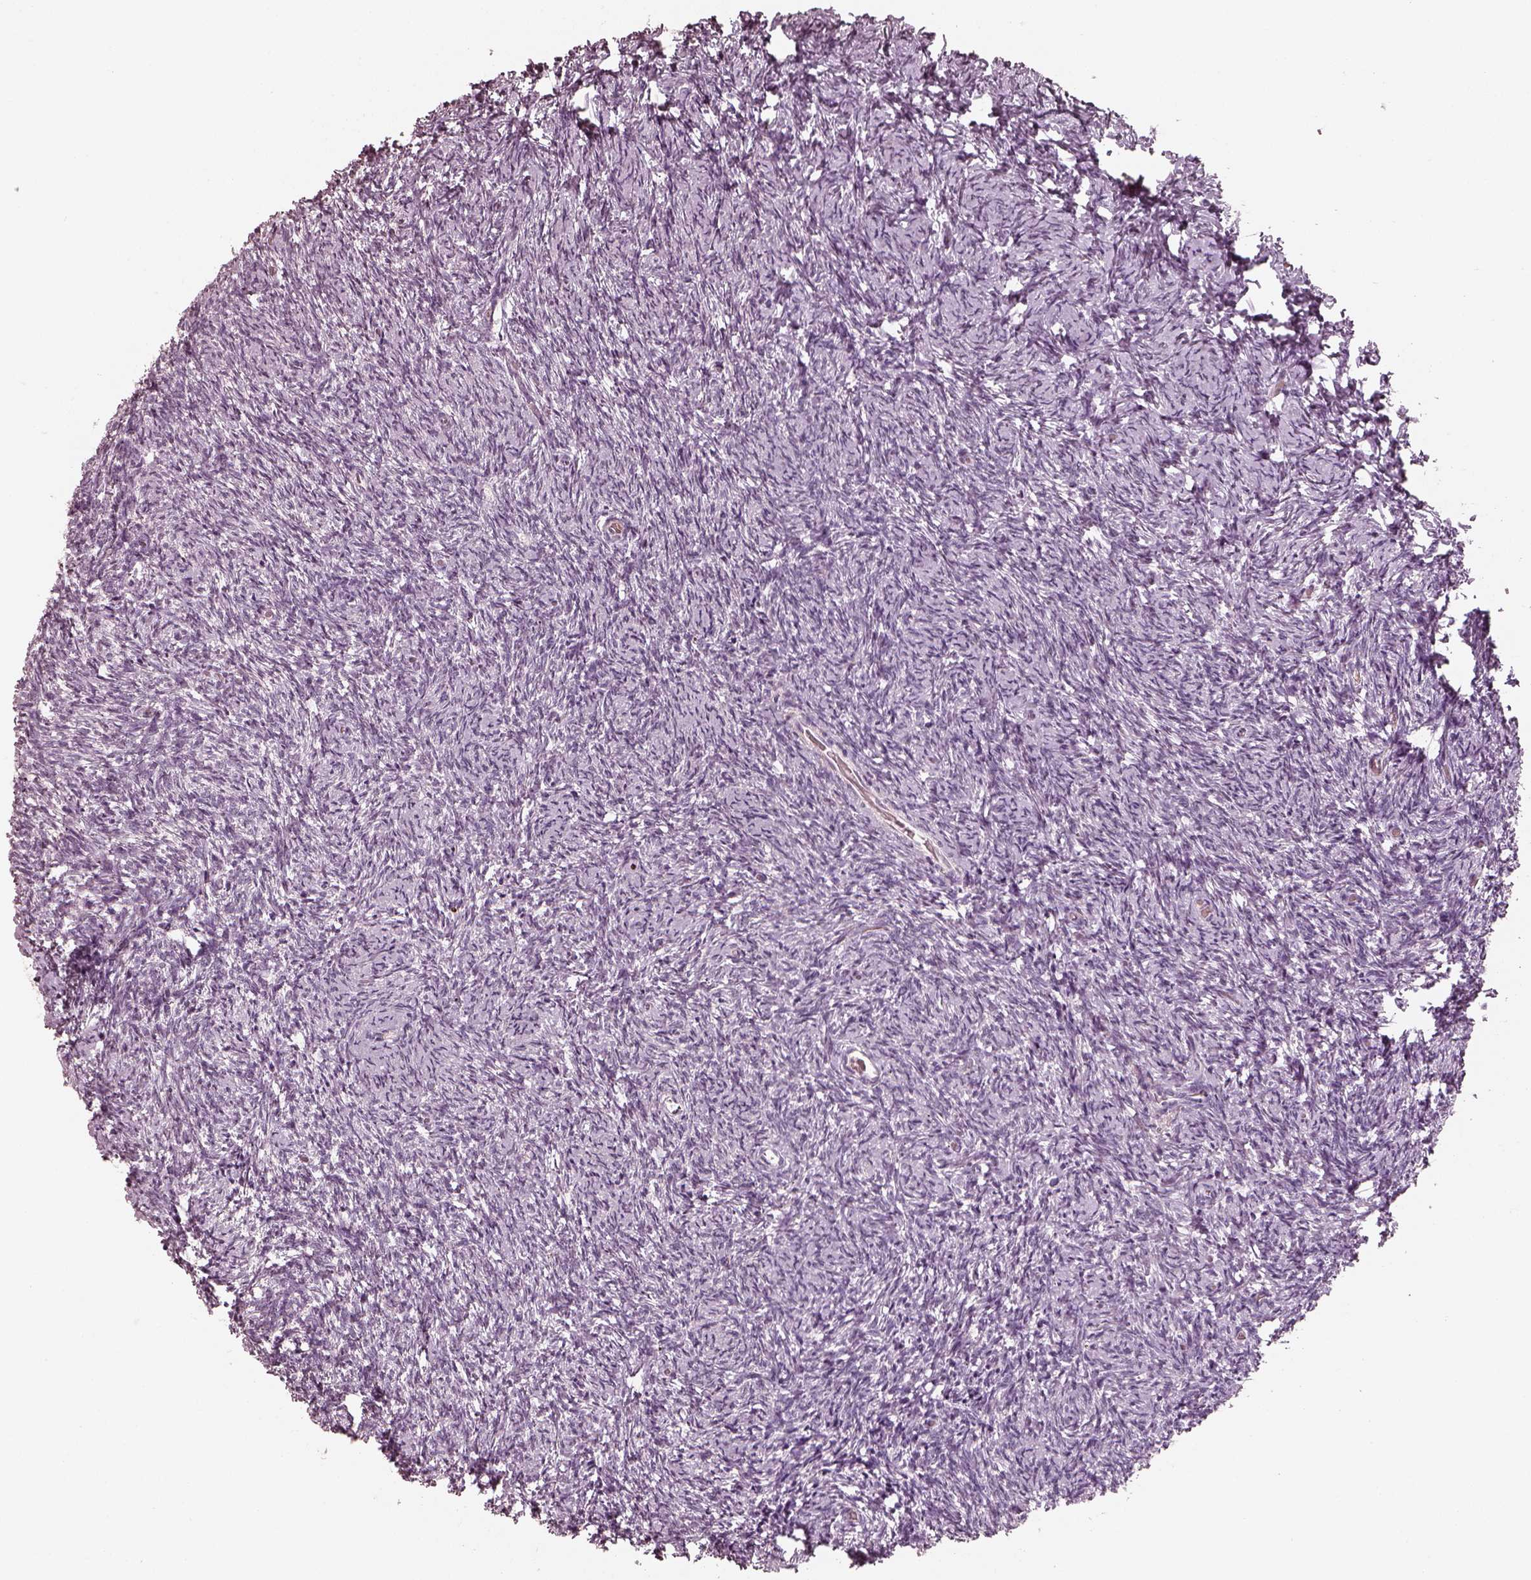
{"staining": {"intensity": "negative", "quantity": "none", "location": "none"}, "tissue": "ovary", "cell_type": "Ovarian stroma cells", "image_type": "normal", "snomed": [{"axis": "morphology", "description": "Normal tissue, NOS"}, {"axis": "topography", "description": "Ovary"}], "caption": "This image is of benign ovary stained with immunohistochemistry (IHC) to label a protein in brown with the nuclei are counter-stained blue. There is no expression in ovarian stroma cells. Nuclei are stained in blue.", "gene": "MADCAM1", "patient": {"sex": "female", "age": 39}}